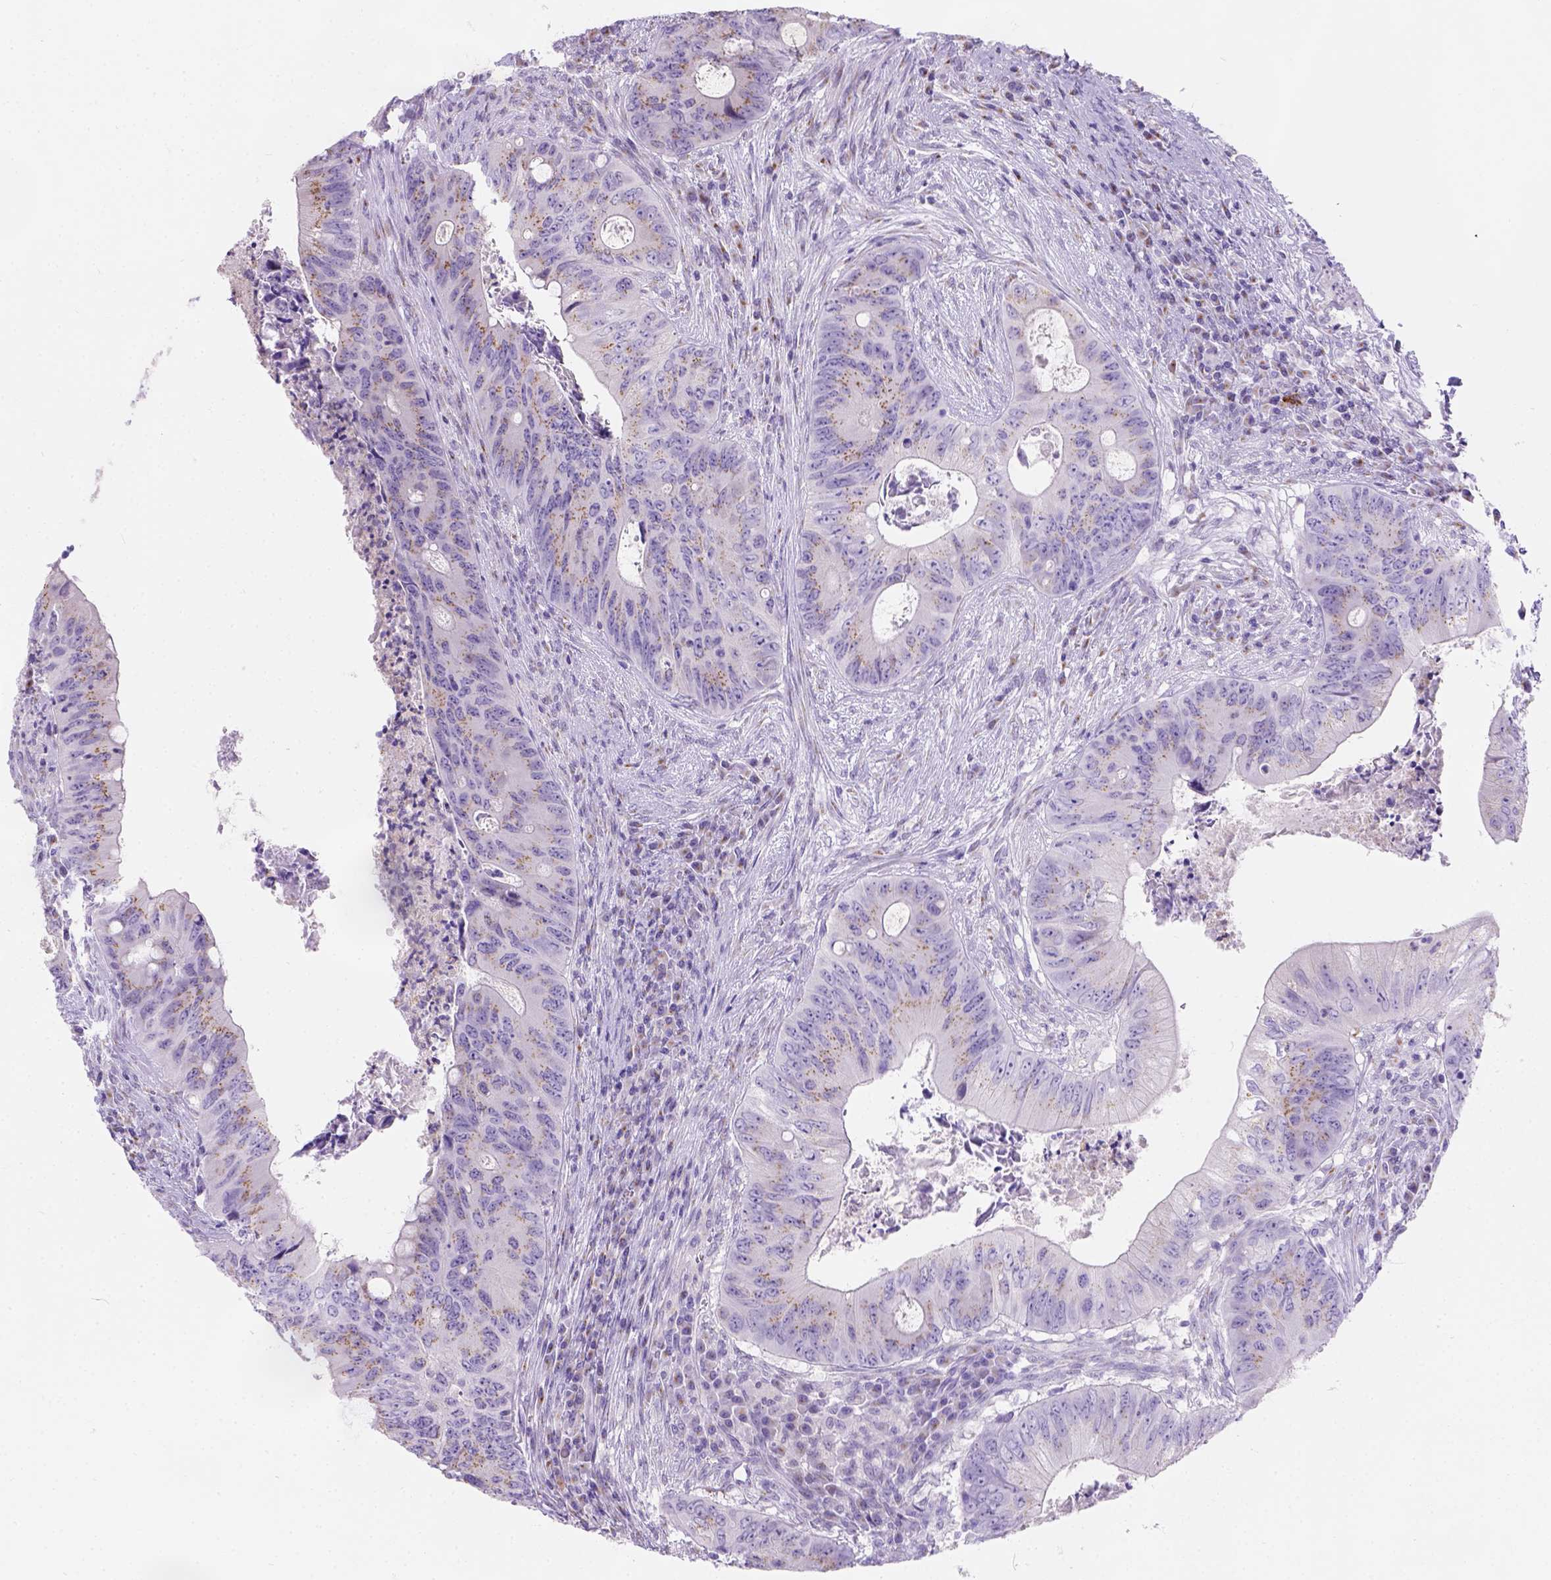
{"staining": {"intensity": "moderate", "quantity": "25%-75%", "location": "cytoplasmic/membranous"}, "tissue": "colorectal cancer", "cell_type": "Tumor cells", "image_type": "cancer", "snomed": [{"axis": "morphology", "description": "Adenocarcinoma, NOS"}, {"axis": "topography", "description": "Colon"}], "caption": "Colorectal cancer (adenocarcinoma) stained for a protein exhibits moderate cytoplasmic/membranous positivity in tumor cells.", "gene": "PHF7", "patient": {"sex": "female", "age": 74}}